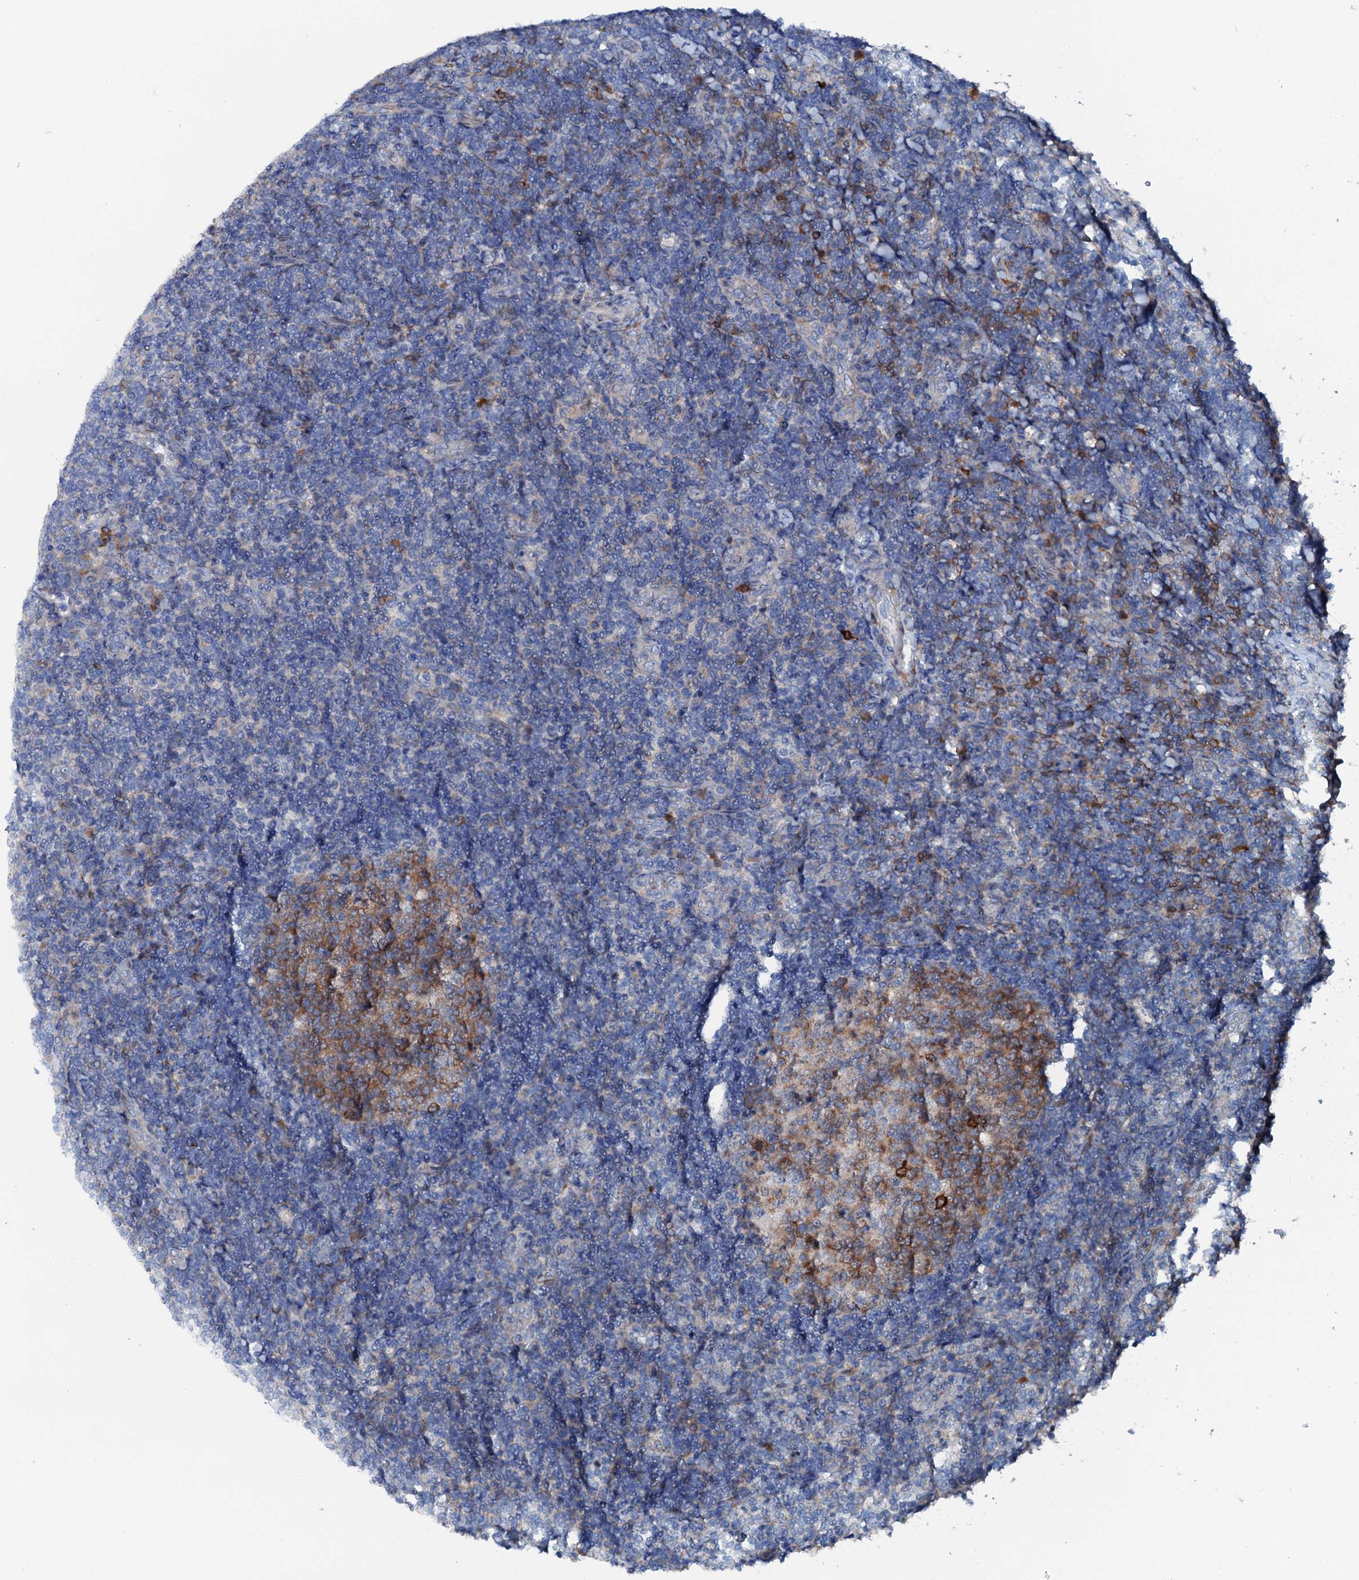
{"staining": {"intensity": "moderate", "quantity": ">75%", "location": "cytoplasmic/membranous"}, "tissue": "tonsil", "cell_type": "Germinal center cells", "image_type": "normal", "snomed": [{"axis": "morphology", "description": "Normal tissue, NOS"}, {"axis": "topography", "description": "Tonsil"}], "caption": "Germinal center cells display moderate cytoplasmic/membranous staining in about >75% of cells in normal tonsil.", "gene": "GFOD2", "patient": {"sex": "male", "age": 17}}